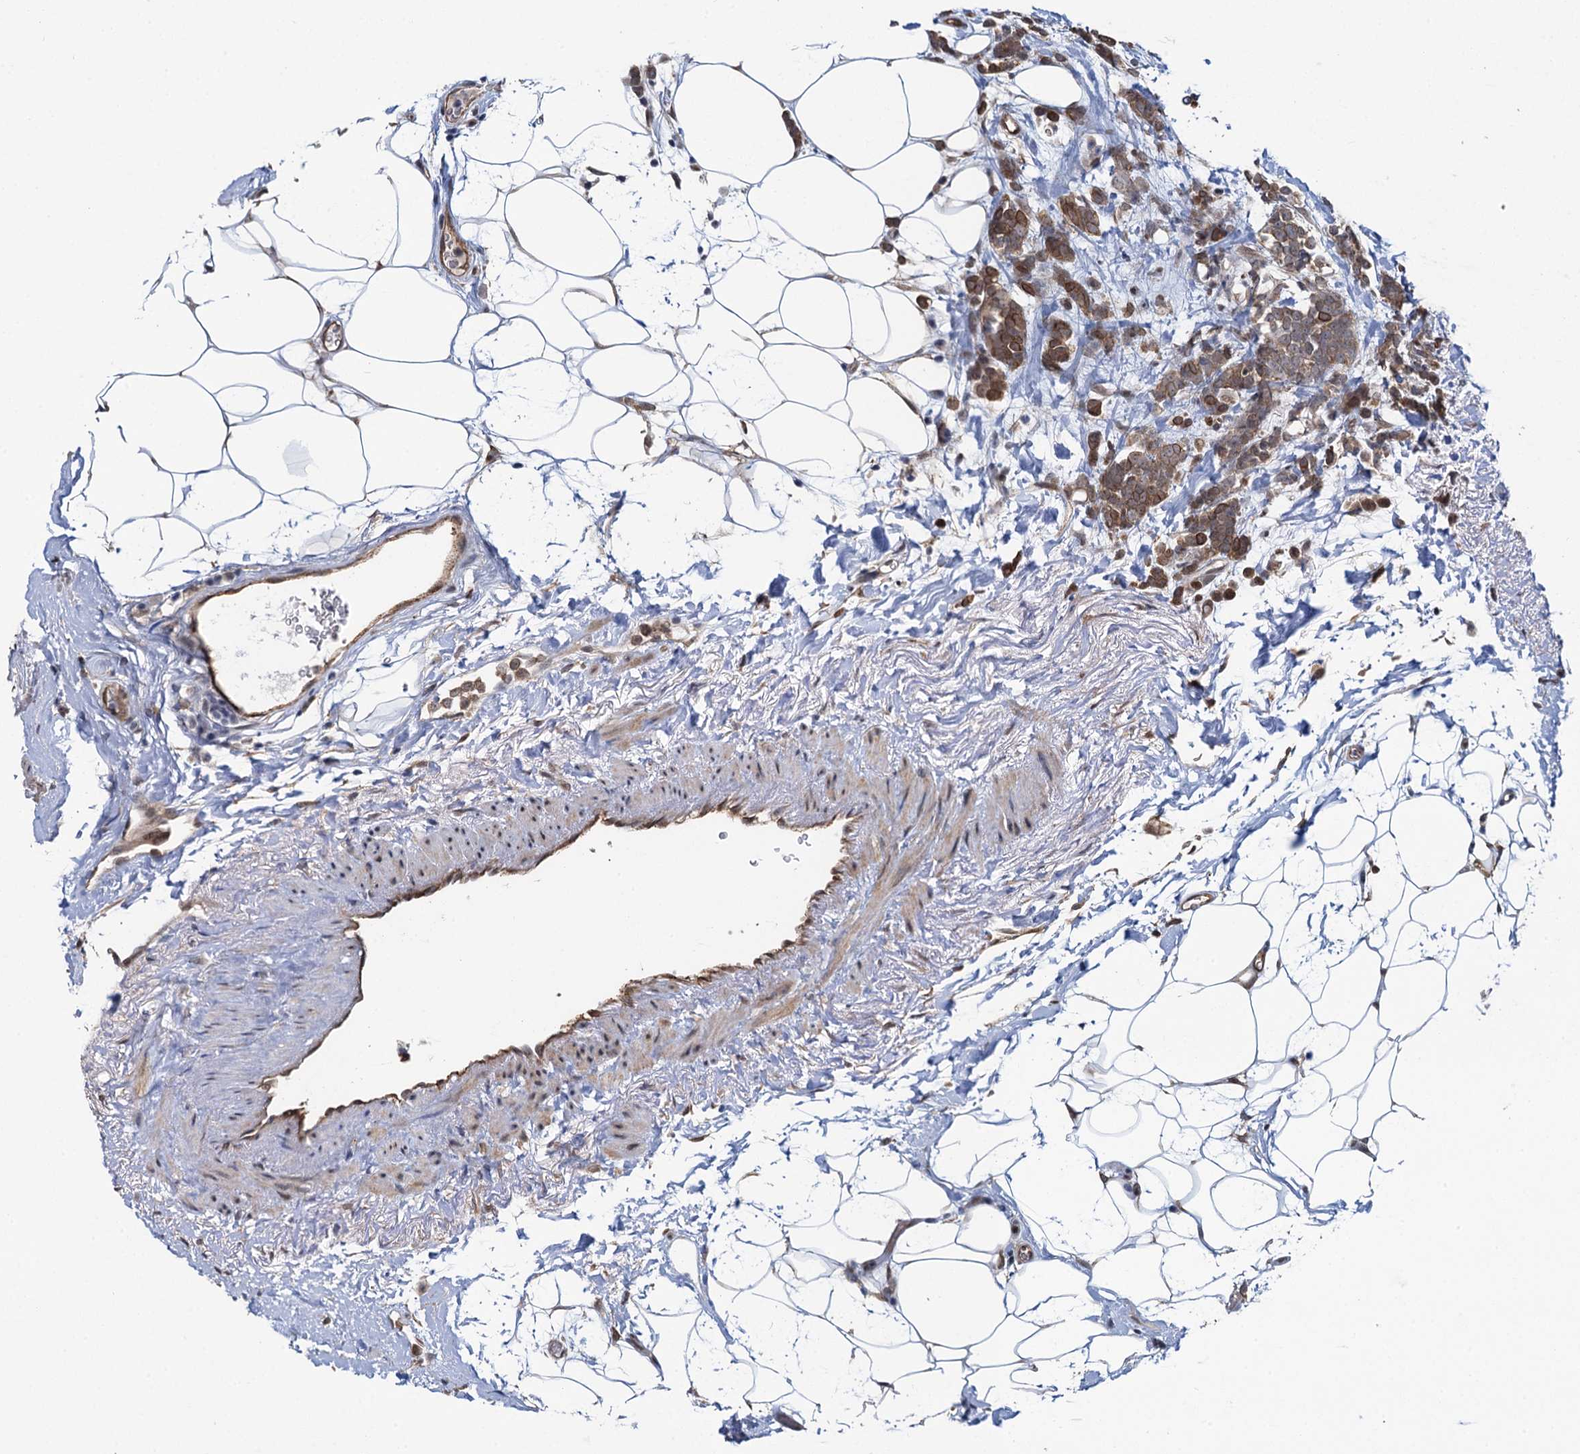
{"staining": {"intensity": "moderate", "quantity": "25%-75%", "location": "cytoplasmic/membranous"}, "tissue": "breast cancer", "cell_type": "Tumor cells", "image_type": "cancer", "snomed": [{"axis": "morphology", "description": "Lobular carcinoma"}, {"axis": "topography", "description": "Breast"}], "caption": "Protein staining demonstrates moderate cytoplasmic/membranous positivity in about 25%-75% of tumor cells in breast lobular carcinoma. (DAB (3,3'-diaminobenzidine) IHC, brown staining for protein, blue staining for nuclei).", "gene": "EVX2", "patient": {"sex": "female", "age": 58}}